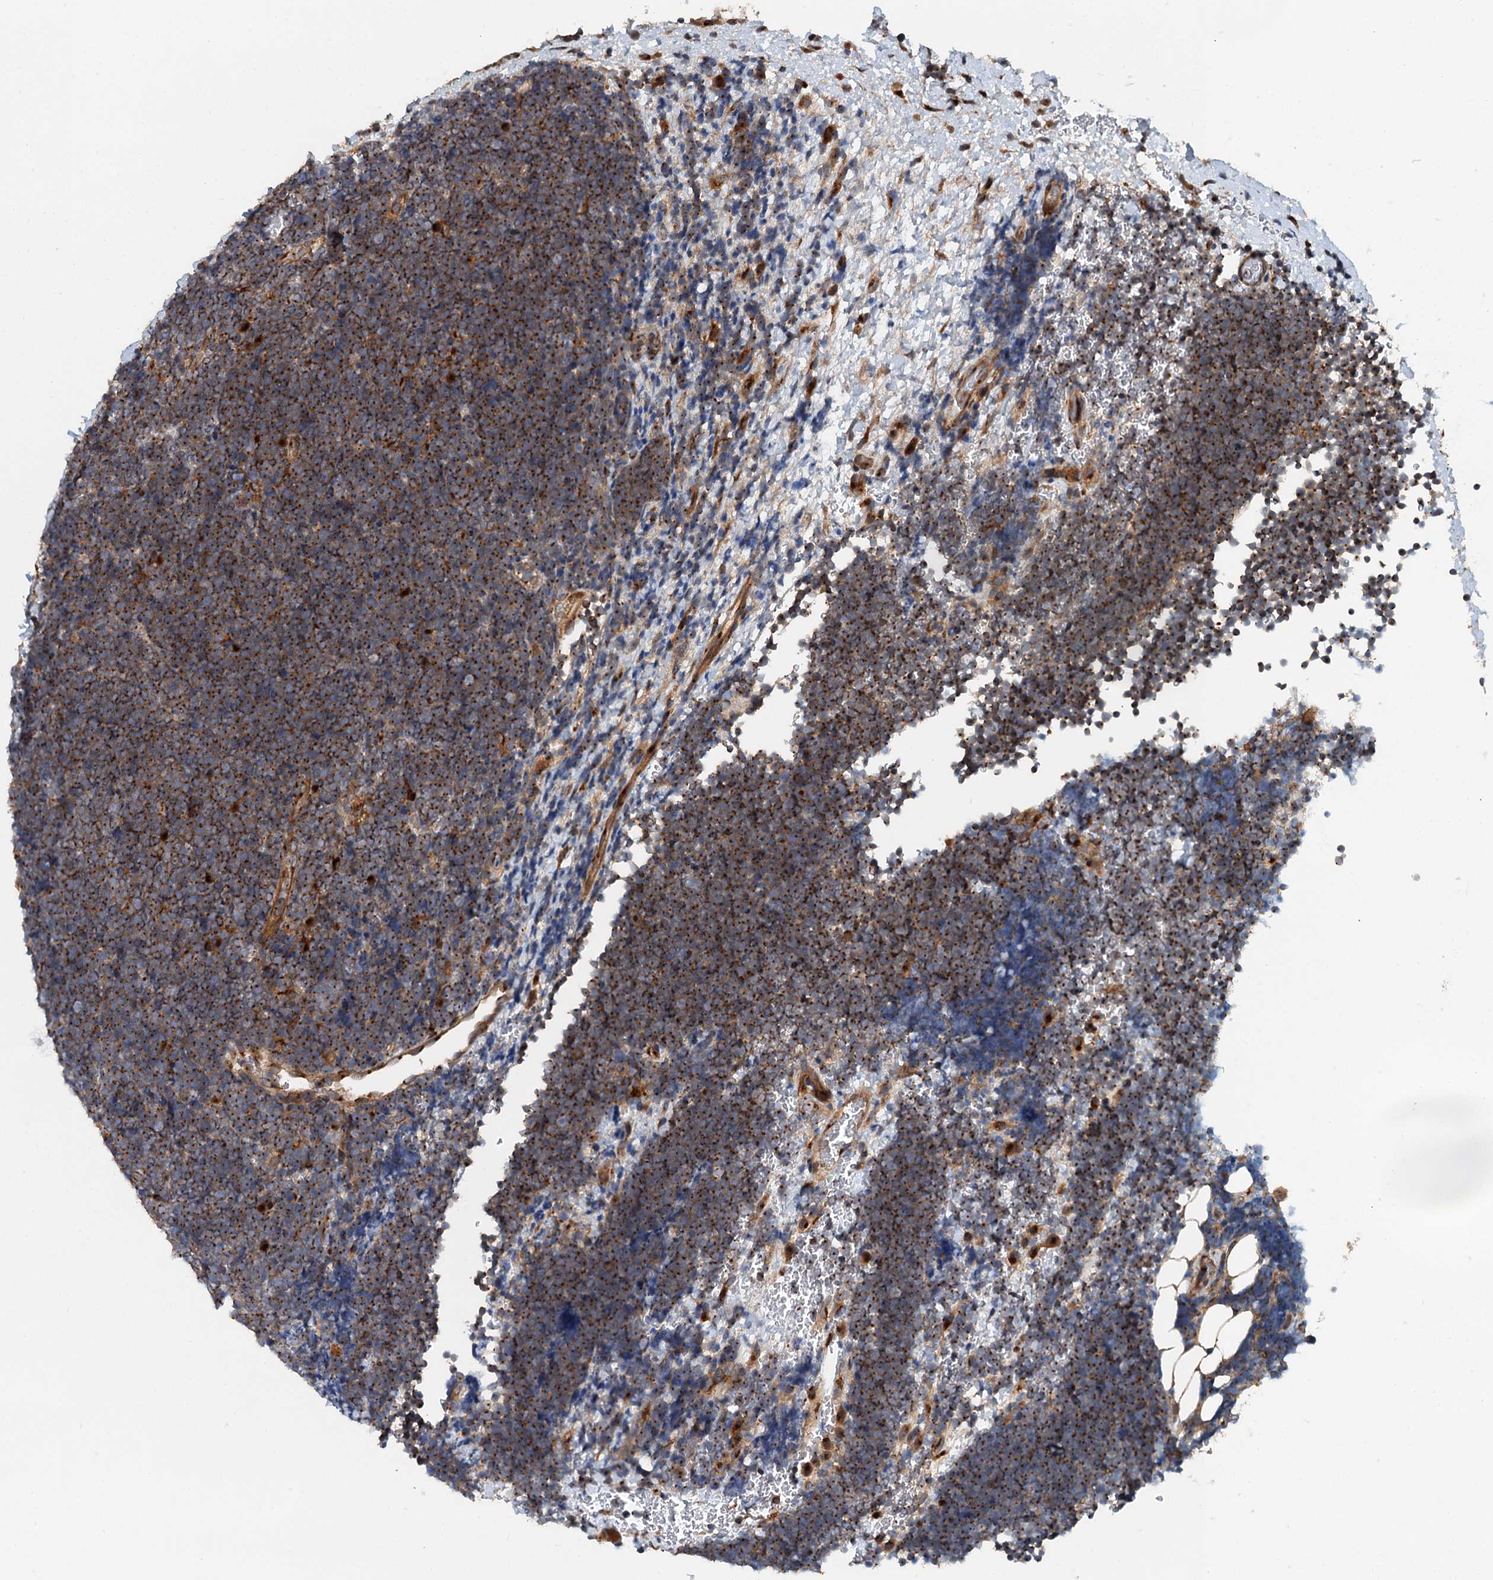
{"staining": {"intensity": "strong", "quantity": ">75%", "location": "cytoplasmic/membranous"}, "tissue": "lymphoma", "cell_type": "Tumor cells", "image_type": "cancer", "snomed": [{"axis": "morphology", "description": "Malignant lymphoma, non-Hodgkin's type, High grade"}, {"axis": "topography", "description": "Lymph node"}], "caption": "IHC (DAB) staining of malignant lymphoma, non-Hodgkin's type (high-grade) exhibits strong cytoplasmic/membranous protein expression in approximately >75% of tumor cells.", "gene": "COG3", "patient": {"sex": "male", "age": 13}}